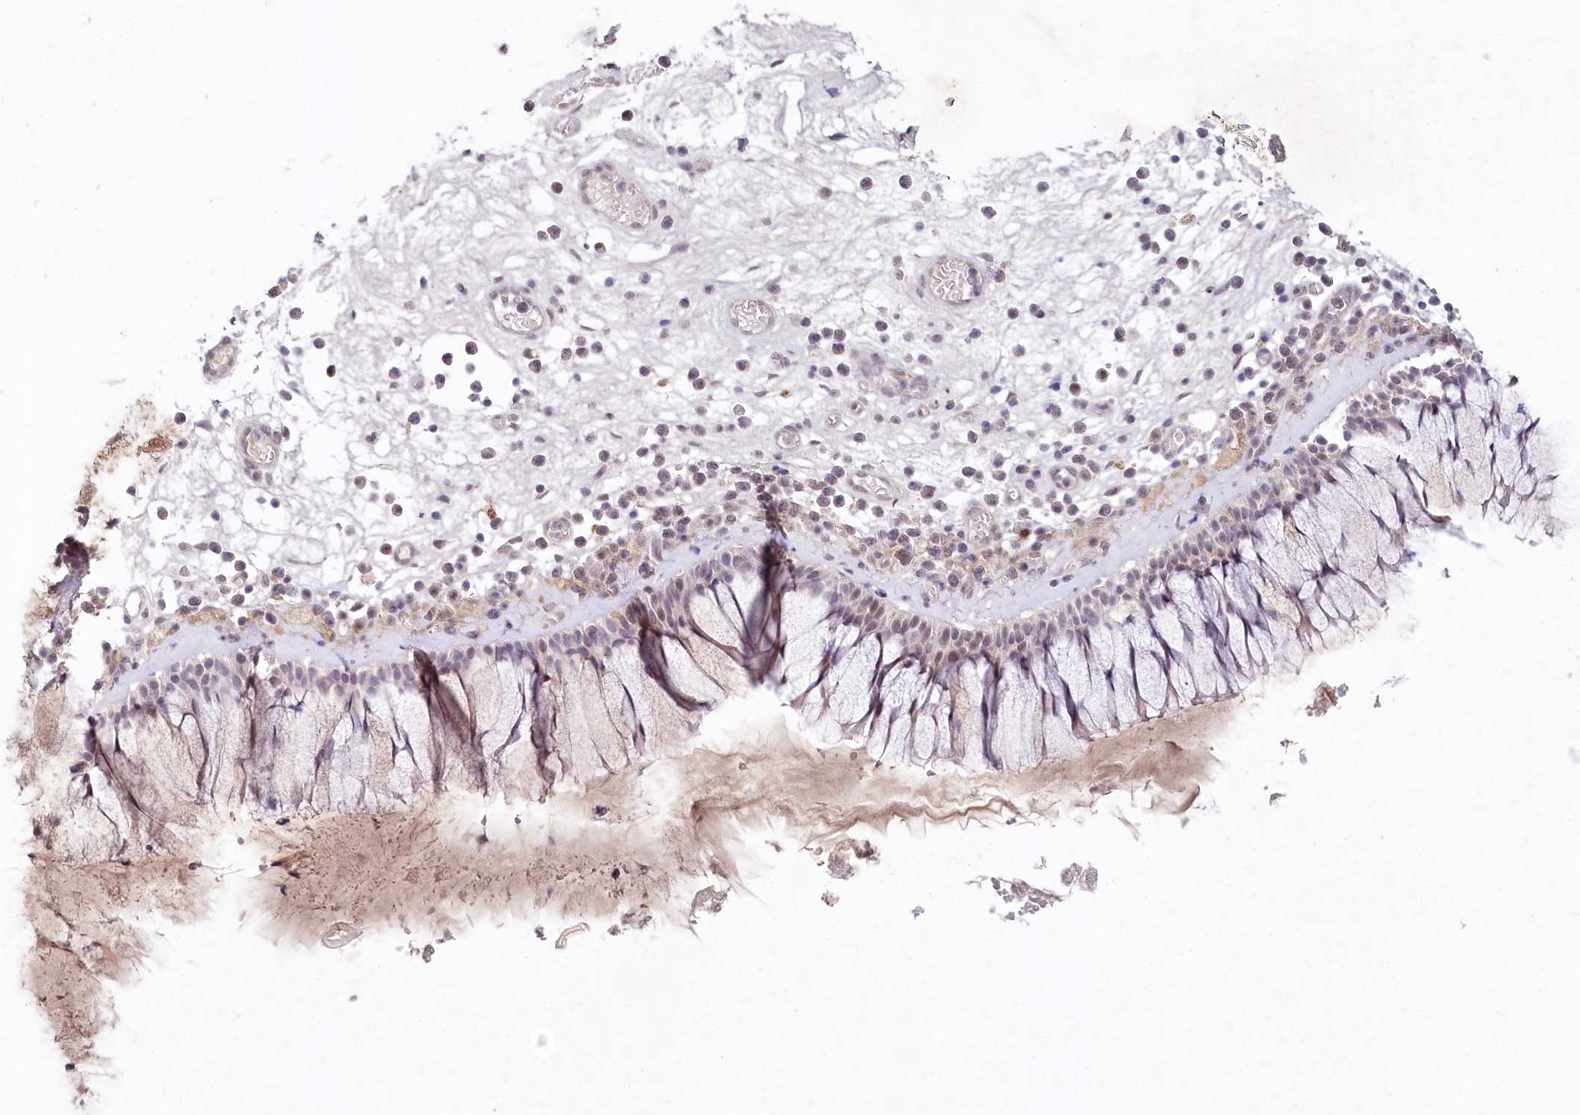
{"staining": {"intensity": "weak", "quantity": "25%-75%", "location": "cytoplasmic/membranous,nuclear"}, "tissue": "nasopharynx", "cell_type": "Respiratory epithelial cells", "image_type": "normal", "snomed": [{"axis": "morphology", "description": "Normal tissue, NOS"}, {"axis": "morphology", "description": "Inflammation, NOS"}, {"axis": "topography", "description": "Nasopharynx"}], "caption": "Protein expression analysis of unremarkable nasopharynx displays weak cytoplasmic/membranous,nuclear staining in about 25%-75% of respiratory epithelial cells. The staining was performed using DAB to visualize the protein expression in brown, while the nuclei were stained in blue with hematoxylin (Magnification: 20x).", "gene": "AMTN", "patient": {"sex": "male", "age": 70}}